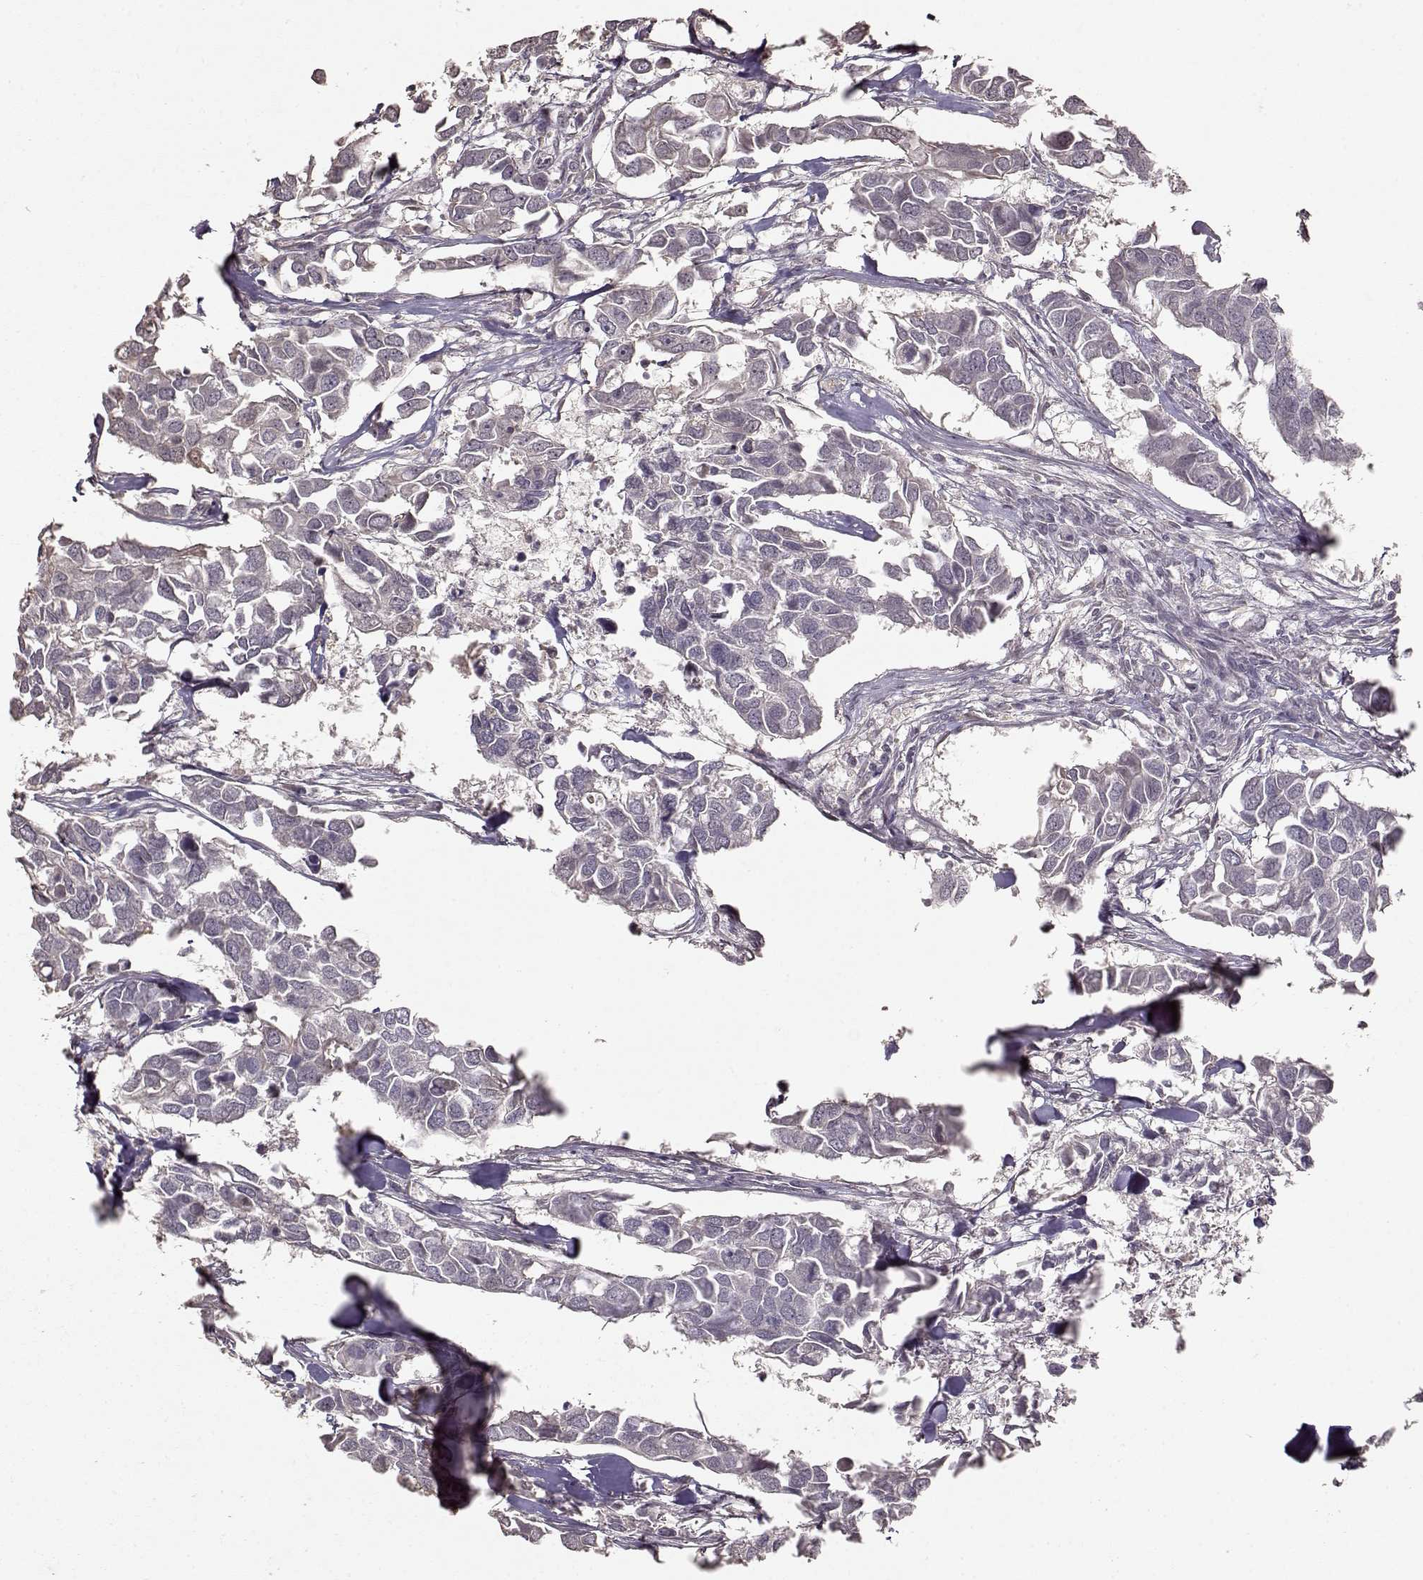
{"staining": {"intensity": "negative", "quantity": "none", "location": "none"}, "tissue": "breast cancer", "cell_type": "Tumor cells", "image_type": "cancer", "snomed": [{"axis": "morphology", "description": "Duct carcinoma"}, {"axis": "topography", "description": "Breast"}], "caption": "High power microscopy photomicrograph of an immunohistochemistry (IHC) micrograph of breast cancer, revealing no significant expression in tumor cells.", "gene": "S100B", "patient": {"sex": "female", "age": 83}}